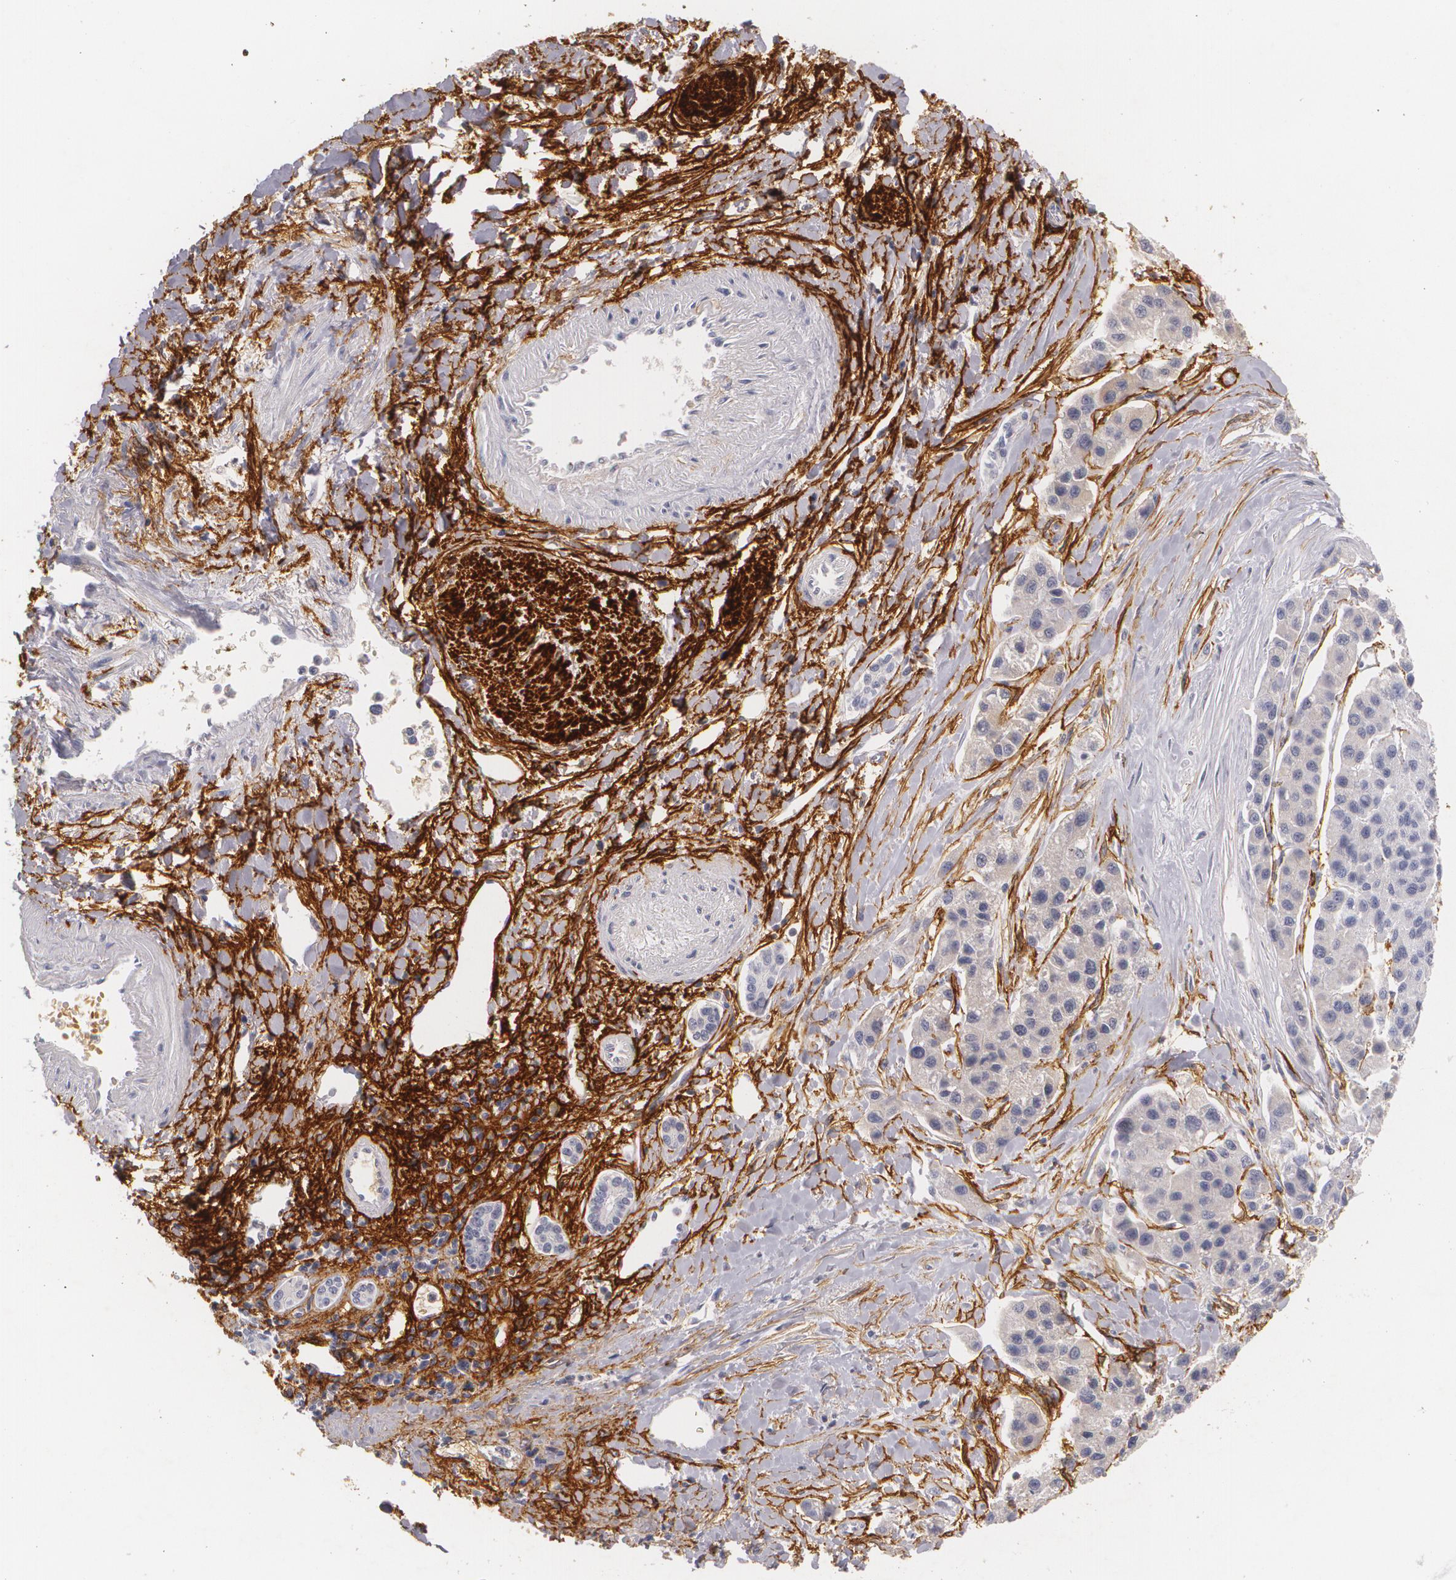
{"staining": {"intensity": "negative", "quantity": "none", "location": "none"}, "tissue": "liver cancer", "cell_type": "Tumor cells", "image_type": "cancer", "snomed": [{"axis": "morphology", "description": "Carcinoma, Hepatocellular, NOS"}, {"axis": "topography", "description": "Liver"}], "caption": "Immunohistochemistry image of human liver cancer stained for a protein (brown), which displays no expression in tumor cells.", "gene": "NGFR", "patient": {"sex": "female", "age": 85}}